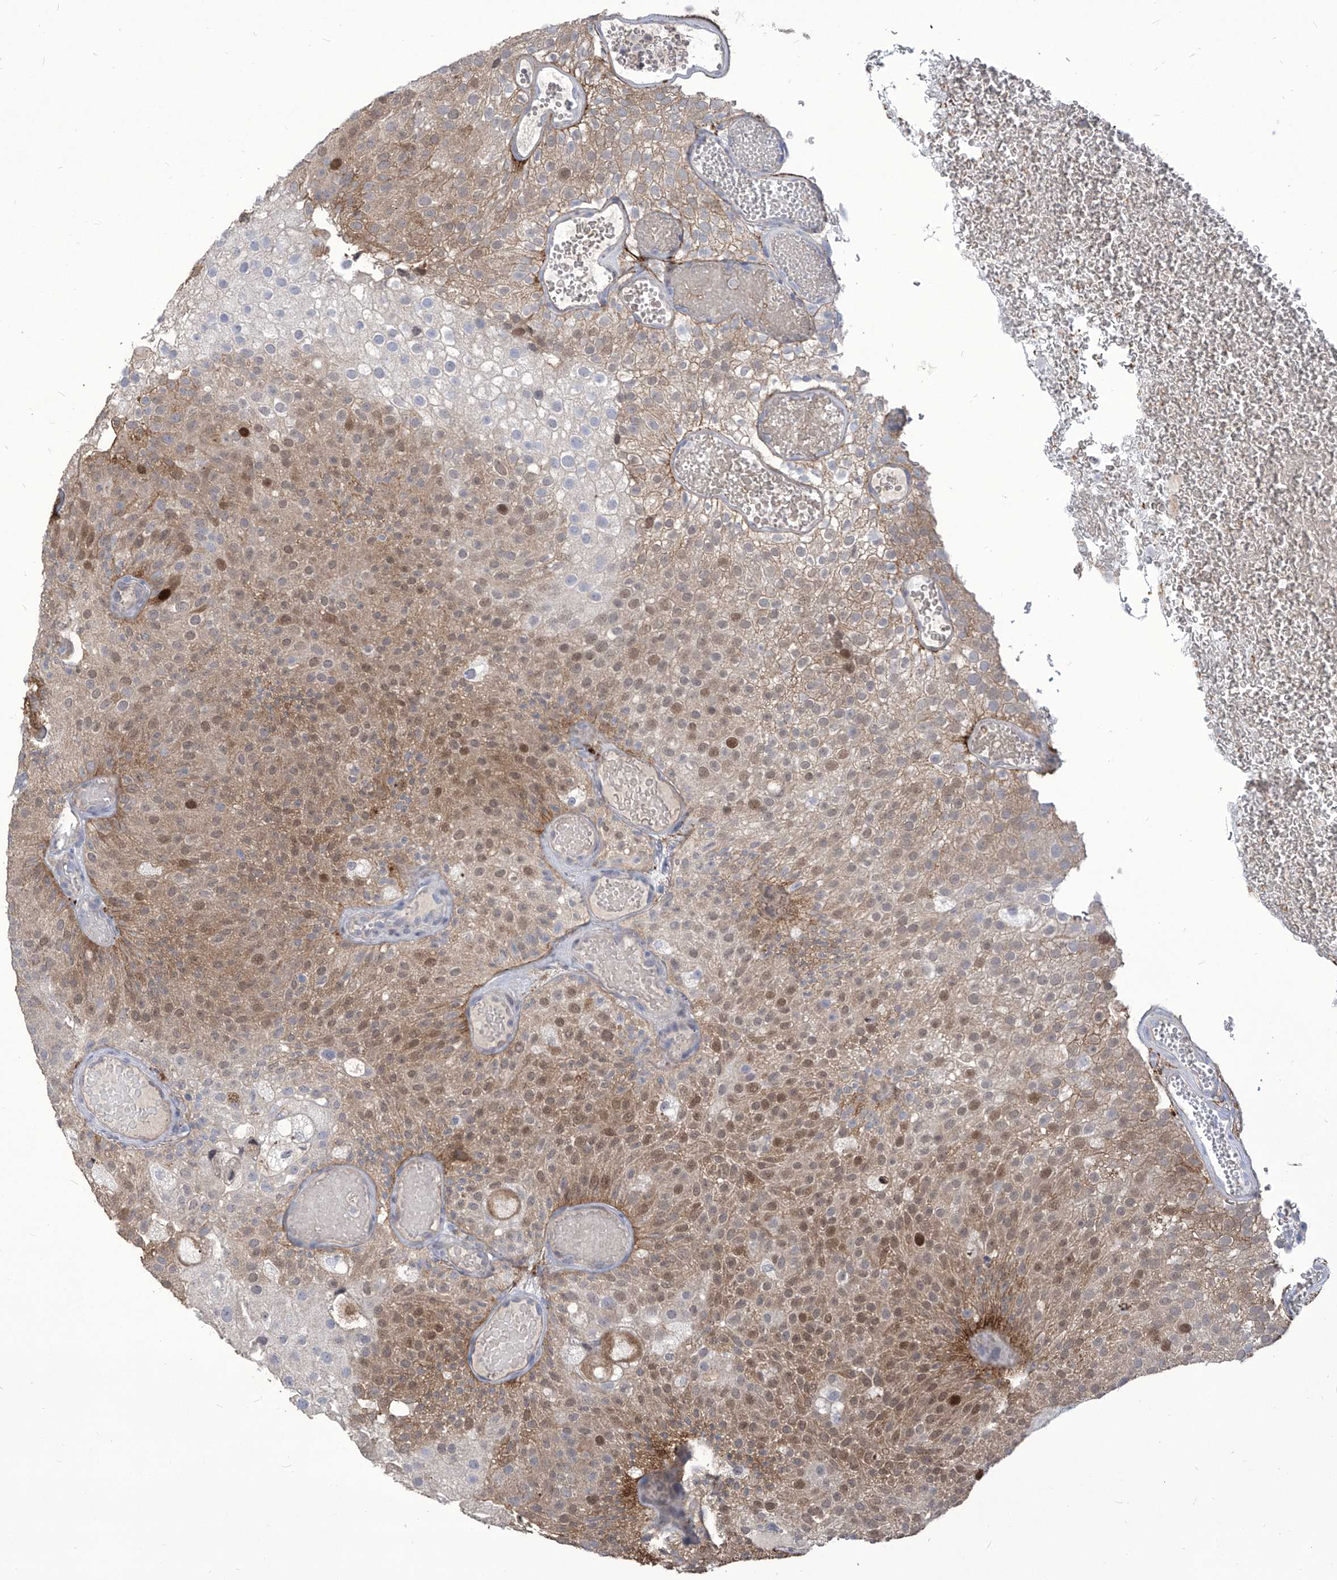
{"staining": {"intensity": "moderate", "quantity": ">75%", "location": "cytoplasmic/membranous,nuclear"}, "tissue": "urothelial cancer", "cell_type": "Tumor cells", "image_type": "cancer", "snomed": [{"axis": "morphology", "description": "Urothelial carcinoma, Low grade"}, {"axis": "topography", "description": "Urinary bladder"}], "caption": "This image displays immunohistochemistry staining of urothelial cancer, with medium moderate cytoplasmic/membranous and nuclear staining in approximately >75% of tumor cells.", "gene": "TXNIP", "patient": {"sex": "male", "age": 78}}